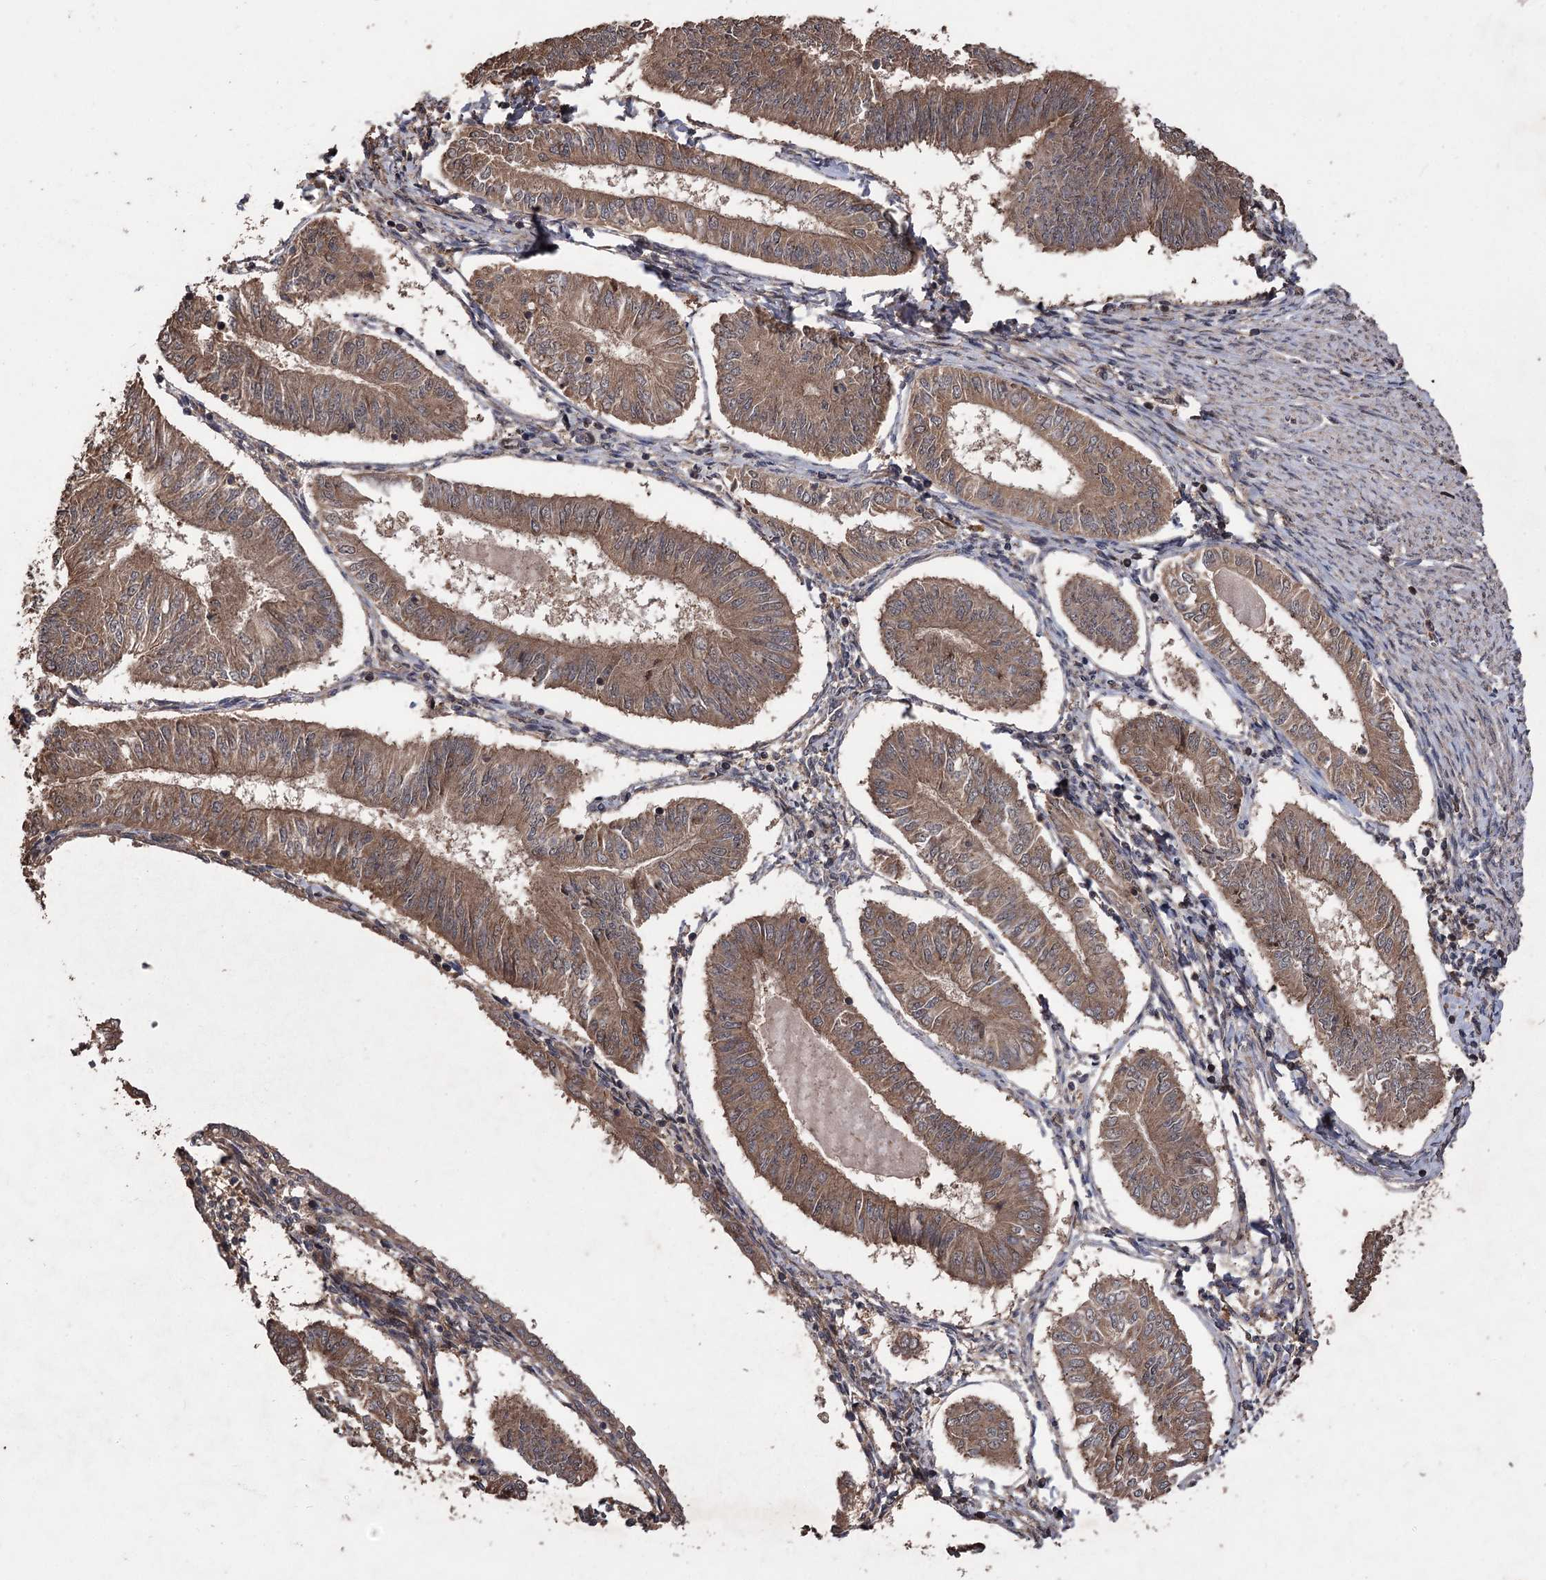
{"staining": {"intensity": "moderate", "quantity": ">75%", "location": "cytoplasmic/membranous"}, "tissue": "endometrial cancer", "cell_type": "Tumor cells", "image_type": "cancer", "snomed": [{"axis": "morphology", "description": "Adenocarcinoma, NOS"}, {"axis": "topography", "description": "Endometrium"}], "caption": "Immunohistochemistry (IHC) staining of endometrial adenocarcinoma, which displays medium levels of moderate cytoplasmic/membranous staining in about >75% of tumor cells indicating moderate cytoplasmic/membranous protein staining. The staining was performed using DAB (3,3'-diaminobenzidine) (brown) for protein detection and nuclei were counterstained in hematoxylin (blue).", "gene": "RASSF3", "patient": {"sex": "female", "age": 58}}